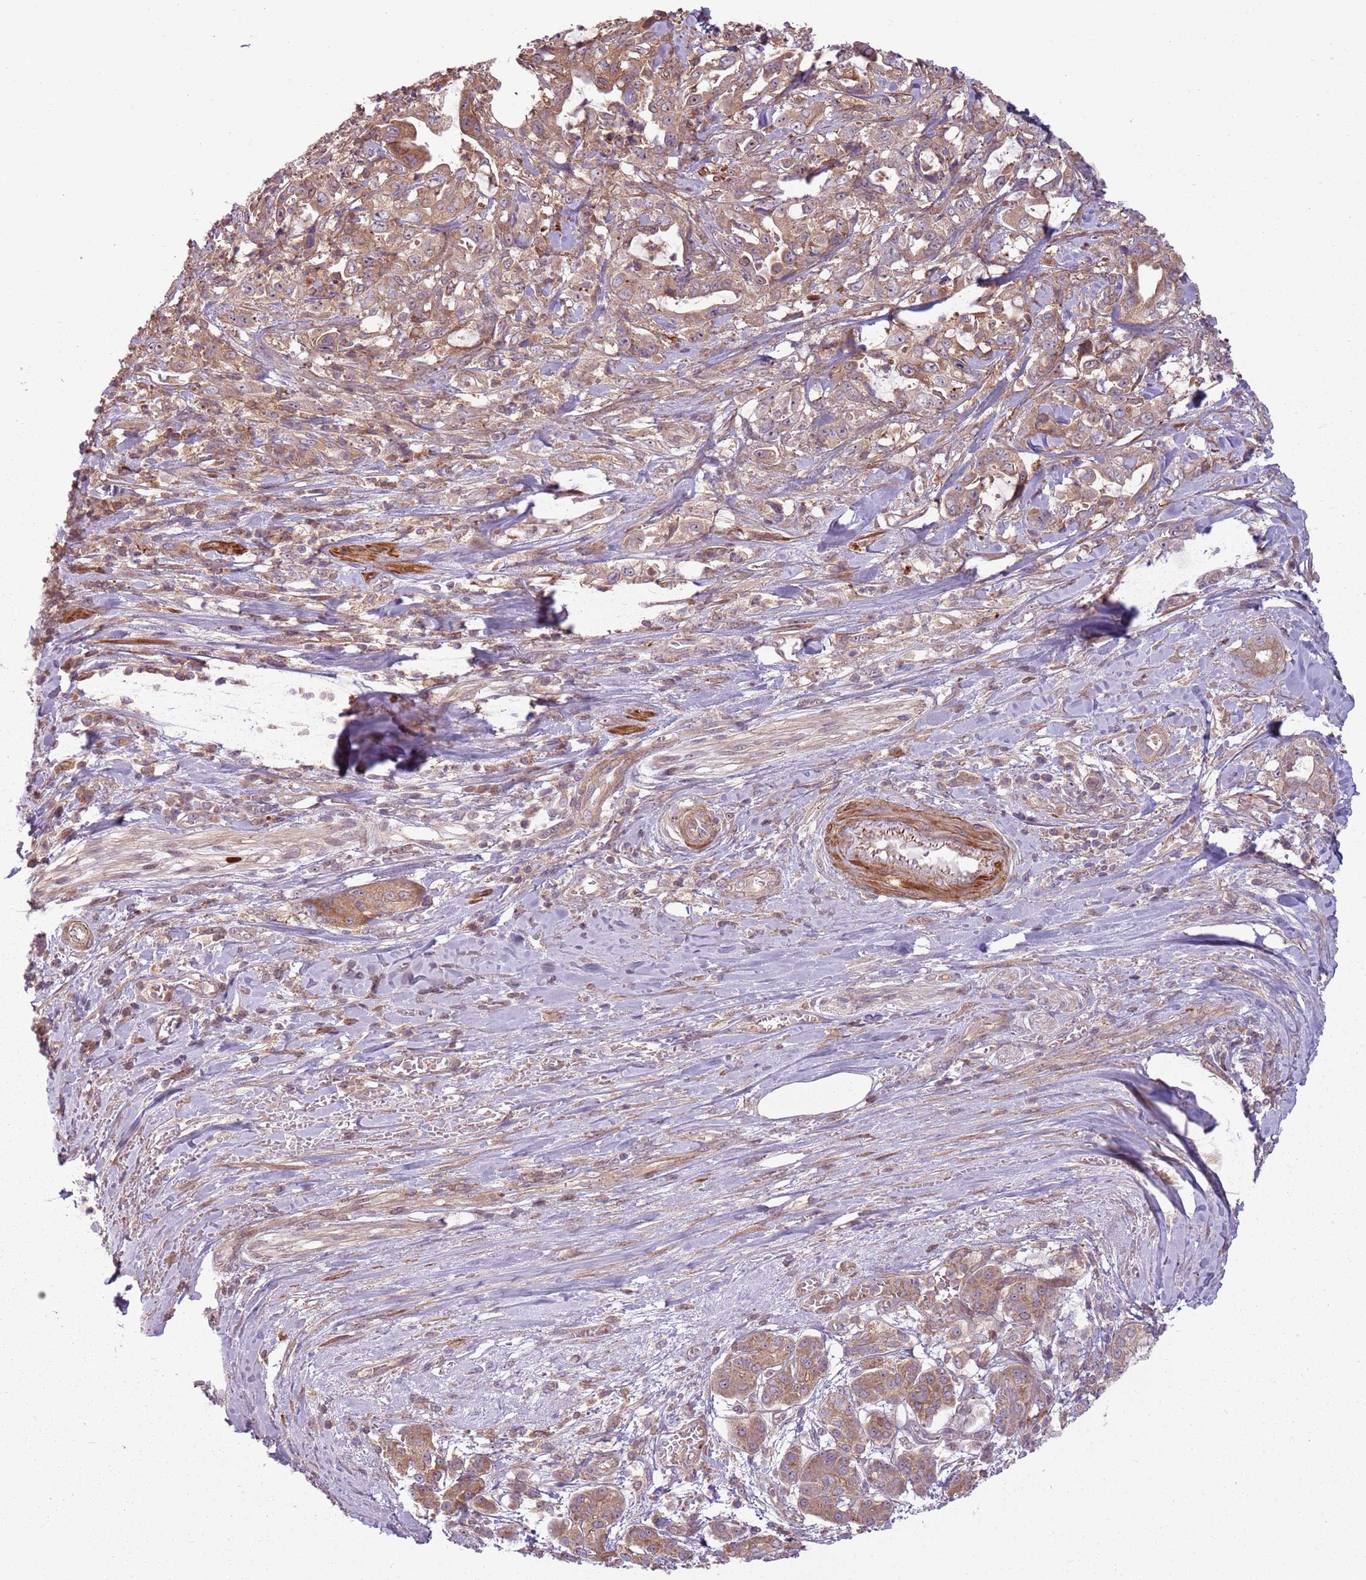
{"staining": {"intensity": "moderate", "quantity": ">75%", "location": "cytoplasmic/membranous"}, "tissue": "pancreatic cancer", "cell_type": "Tumor cells", "image_type": "cancer", "snomed": [{"axis": "morphology", "description": "Adenocarcinoma, NOS"}, {"axis": "topography", "description": "Pancreas"}], "caption": "Adenocarcinoma (pancreatic) stained with DAB immunohistochemistry (IHC) shows medium levels of moderate cytoplasmic/membranous staining in about >75% of tumor cells. (IHC, brightfield microscopy, high magnification).", "gene": "RPL21", "patient": {"sex": "female", "age": 61}}